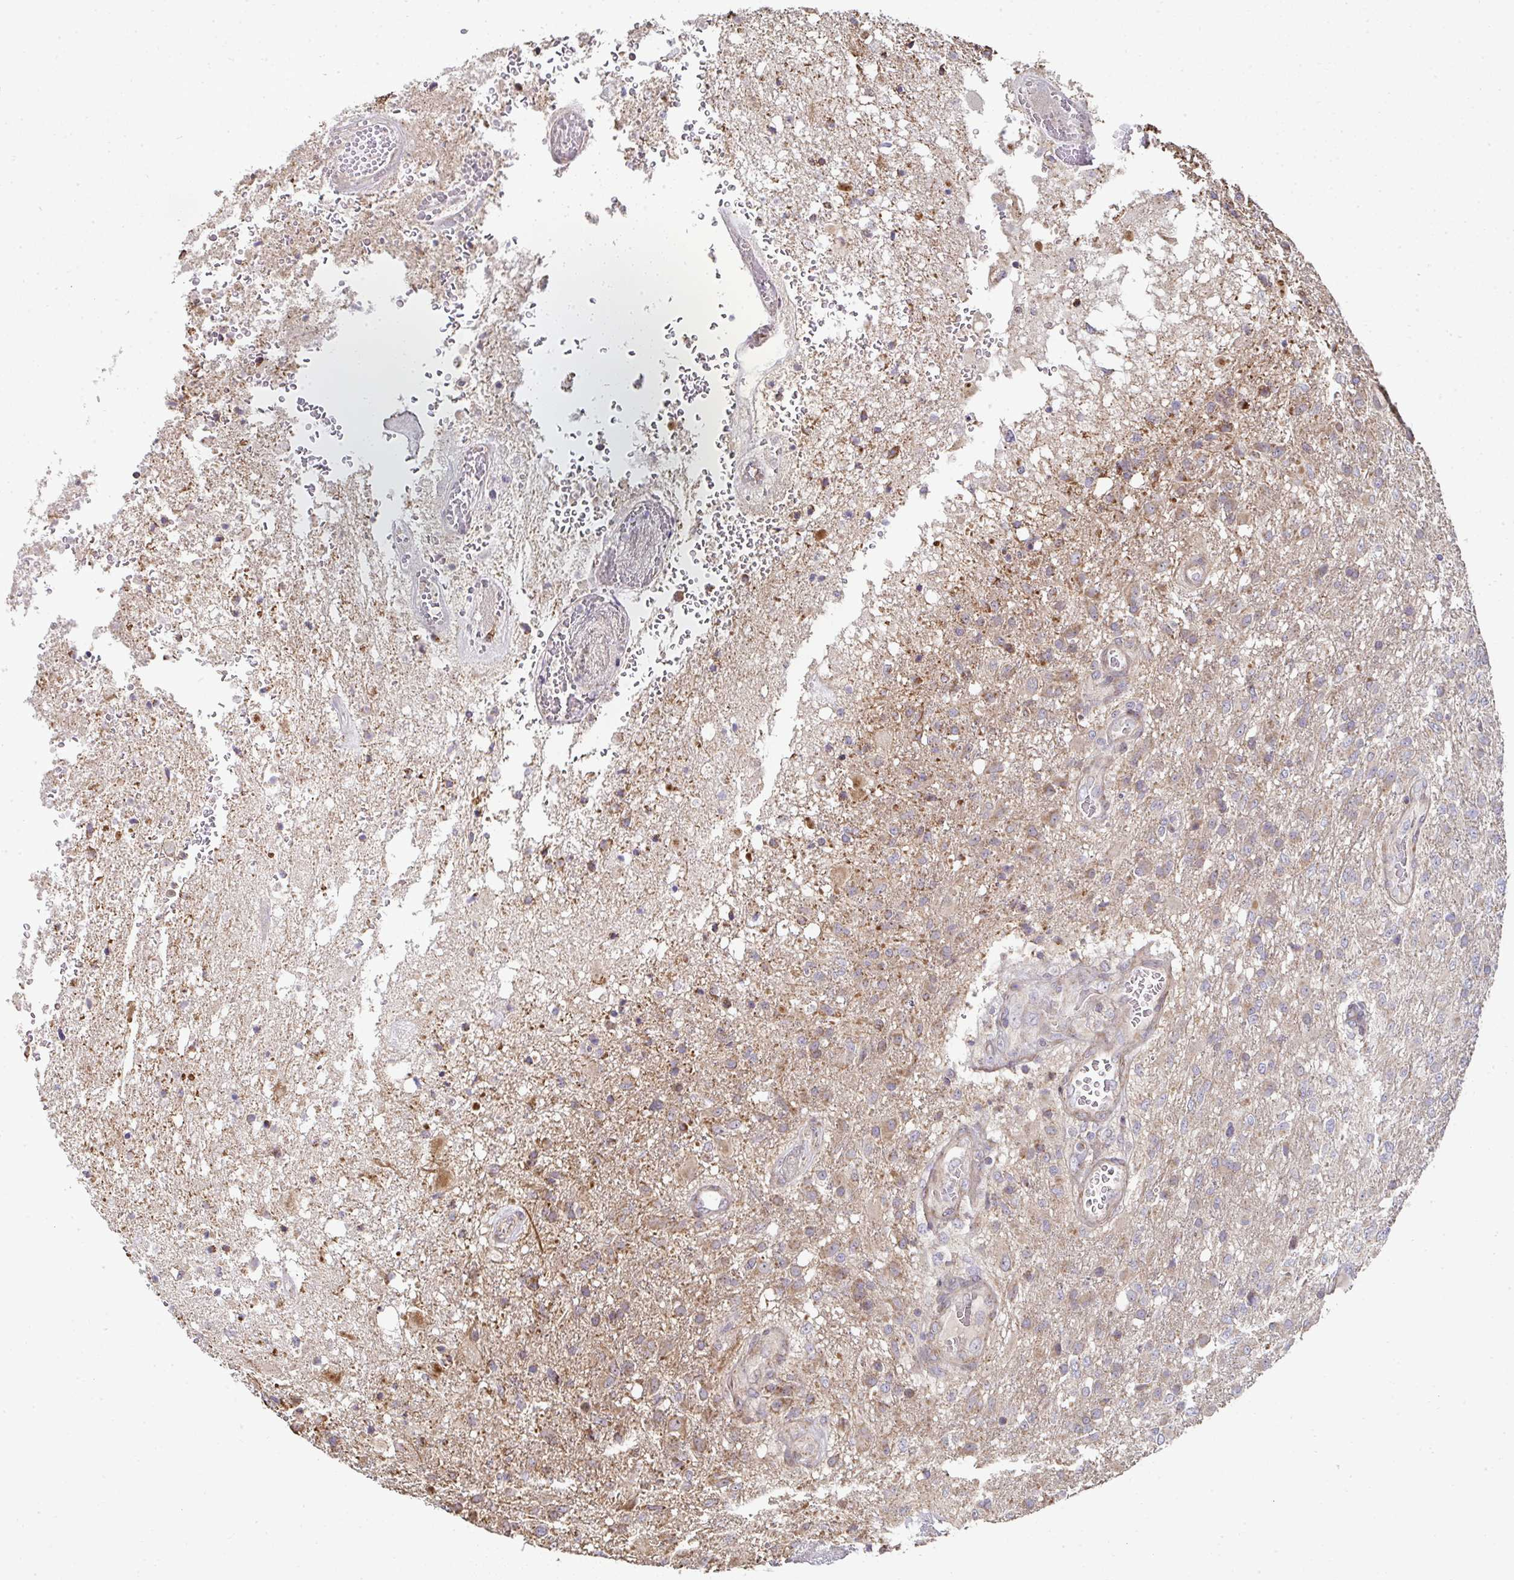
{"staining": {"intensity": "moderate", "quantity": ">75%", "location": "cytoplasmic/membranous"}, "tissue": "glioma", "cell_type": "Tumor cells", "image_type": "cancer", "snomed": [{"axis": "morphology", "description": "Glioma, malignant, High grade"}, {"axis": "topography", "description": "Brain"}], "caption": "This image exhibits glioma stained with immunohistochemistry to label a protein in brown. The cytoplasmic/membranous of tumor cells show moderate positivity for the protein. Nuclei are counter-stained blue.", "gene": "AGTPBP1", "patient": {"sex": "female", "age": 74}}